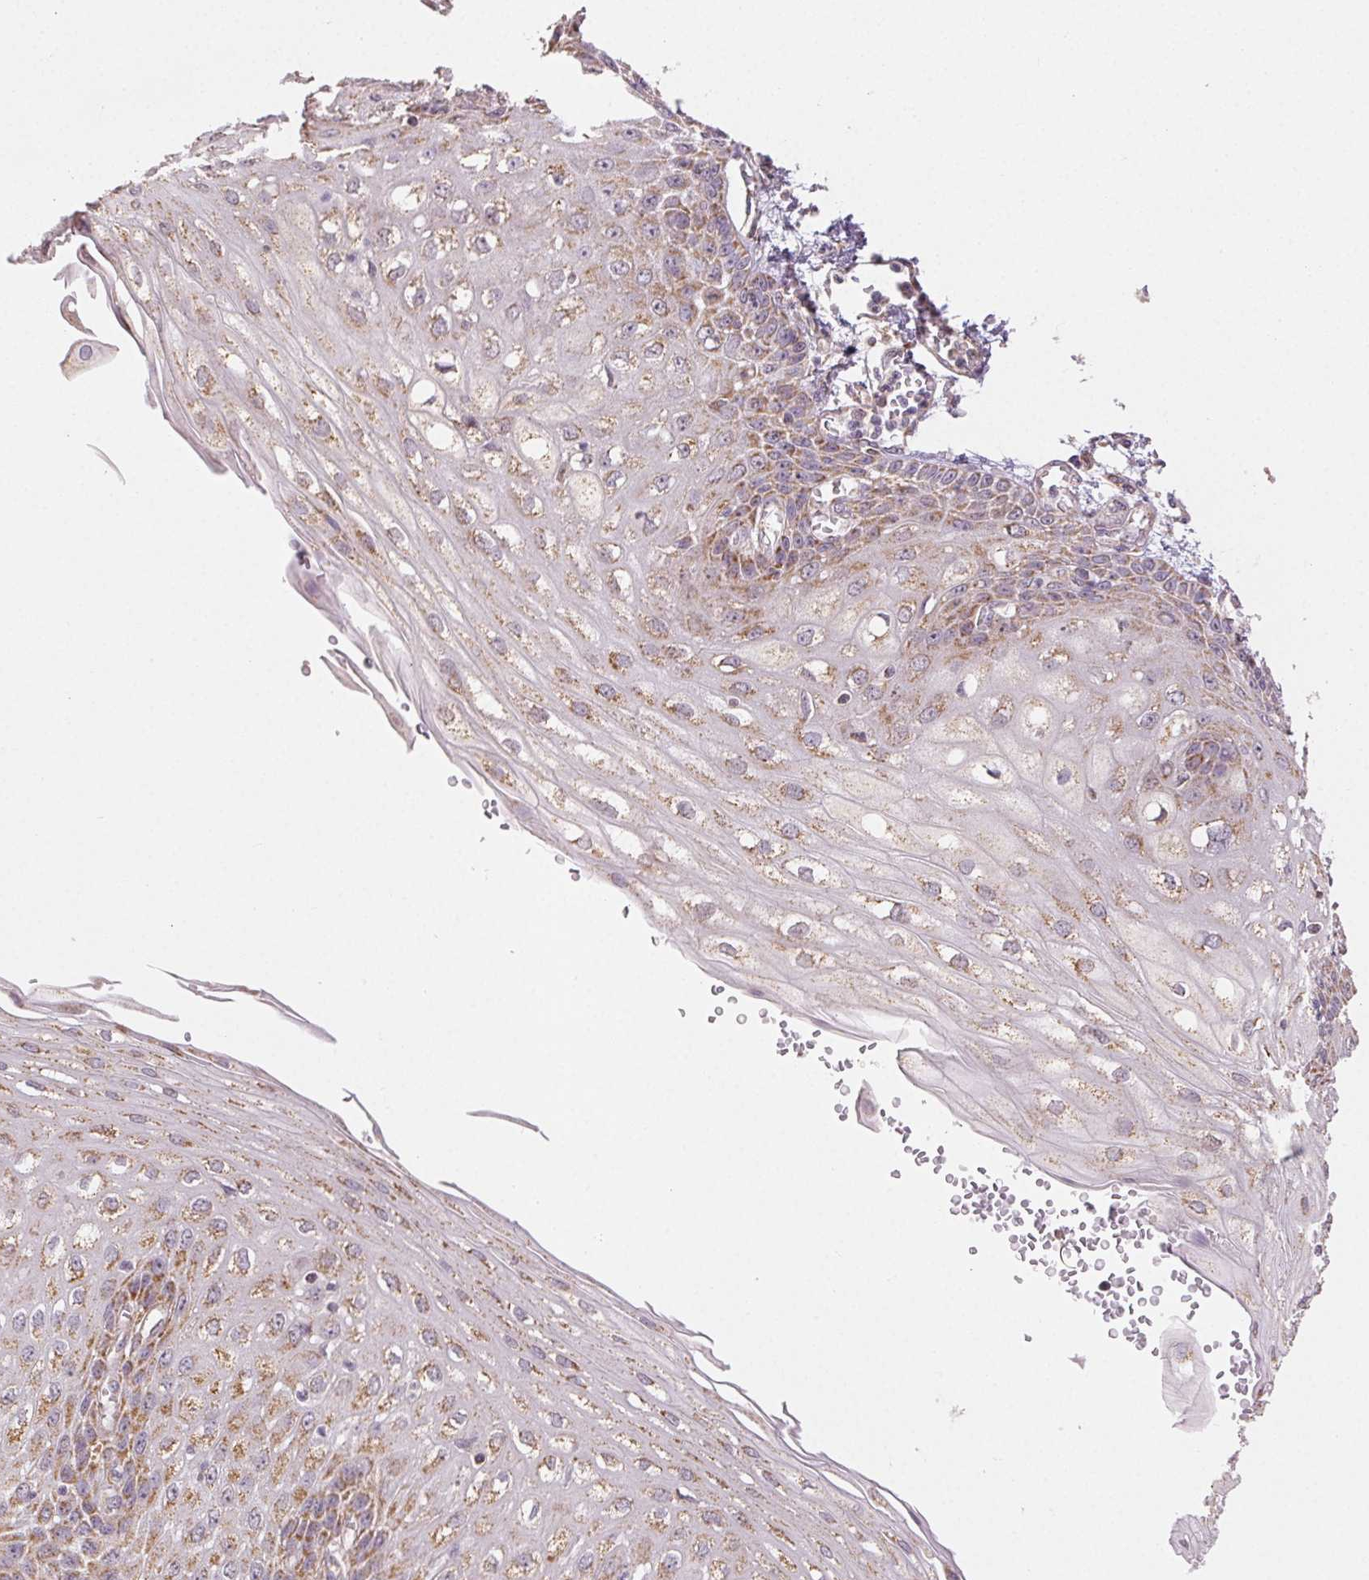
{"staining": {"intensity": "moderate", "quantity": ">75%", "location": "cytoplasmic/membranous"}, "tissue": "esophagus", "cell_type": "Squamous epithelial cells", "image_type": "normal", "snomed": [{"axis": "morphology", "description": "Normal tissue, NOS"}, {"axis": "morphology", "description": "Adenocarcinoma, NOS"}, {"axis": "topography", "description": "Esophagus"}], "caption": "Immunohistochemistry (IHC) (DAB (3,3'-diaminobenzidine)) staining of unremarkable esophagus displays moderate cytoplasmic/membranous protein positivity in about >75% of squamous epithelial cells. The staining was performed using DAB to visualize the protein expression in brown, while the nuclei were stained in blue with hematoxylin (Magnification: 20x).", "gene": "CLASP1", "patient": {"sex": "male", "age": 81}}